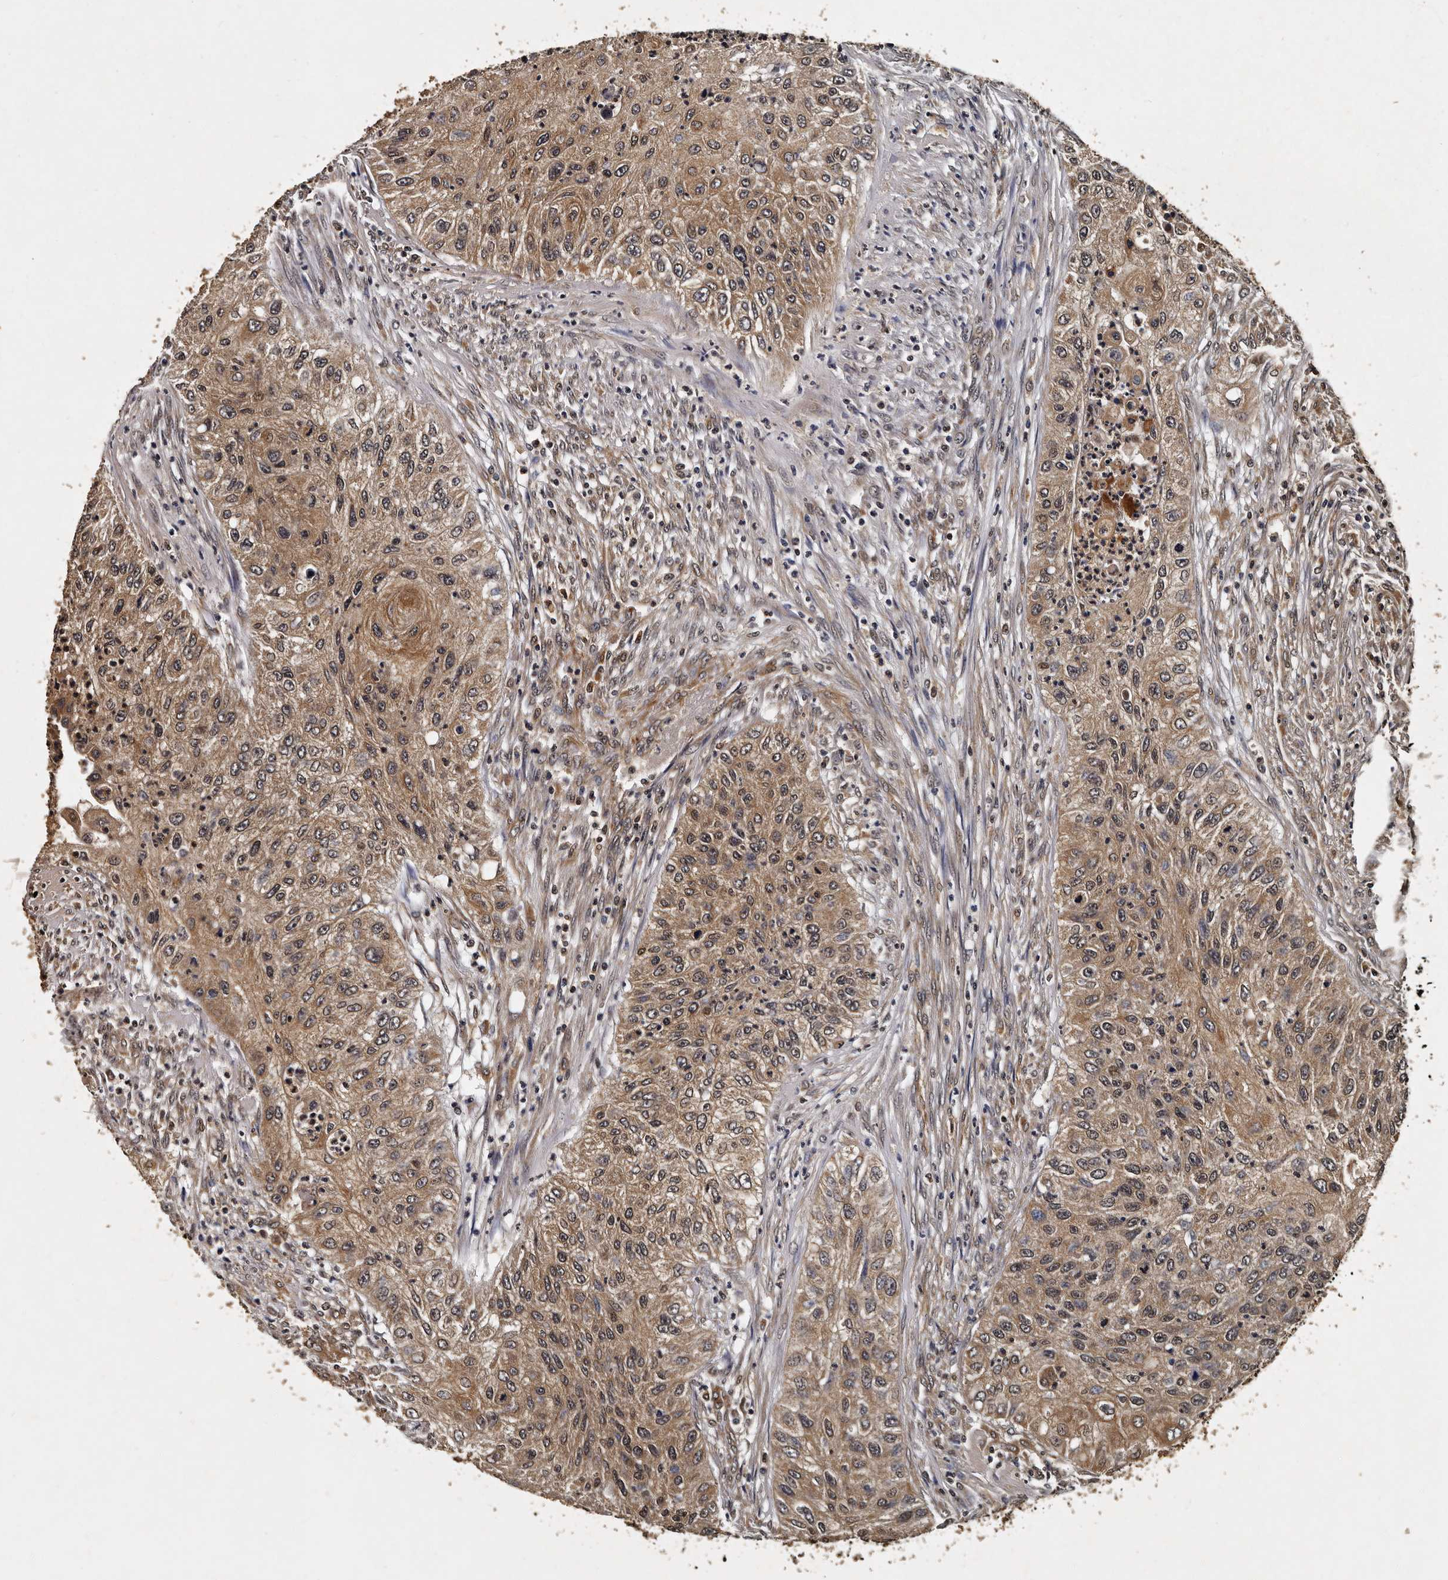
{"staining": {"intensity": "moderate", "quantity": ">75%", "location": "cytoplasmic/membranous"}, "tissue": "urothelial cancer", "cell_type": "Tumor cells", "image_type": "cancer", "snomed": [{"axis": "morphology", "description": "Urothelial carcinoma, High grade"}, {"axis": "topography", "description": "Urinary bladder"}], "caption": "IHC image of urothelial cancer stained for a protein (brown), which exhibits medium levels of moderate cytoplasmic/membranous staining in about >75% of tumor cells.", "gene": "CPNE3", "patient": {"sex": "female", "age": 60}}